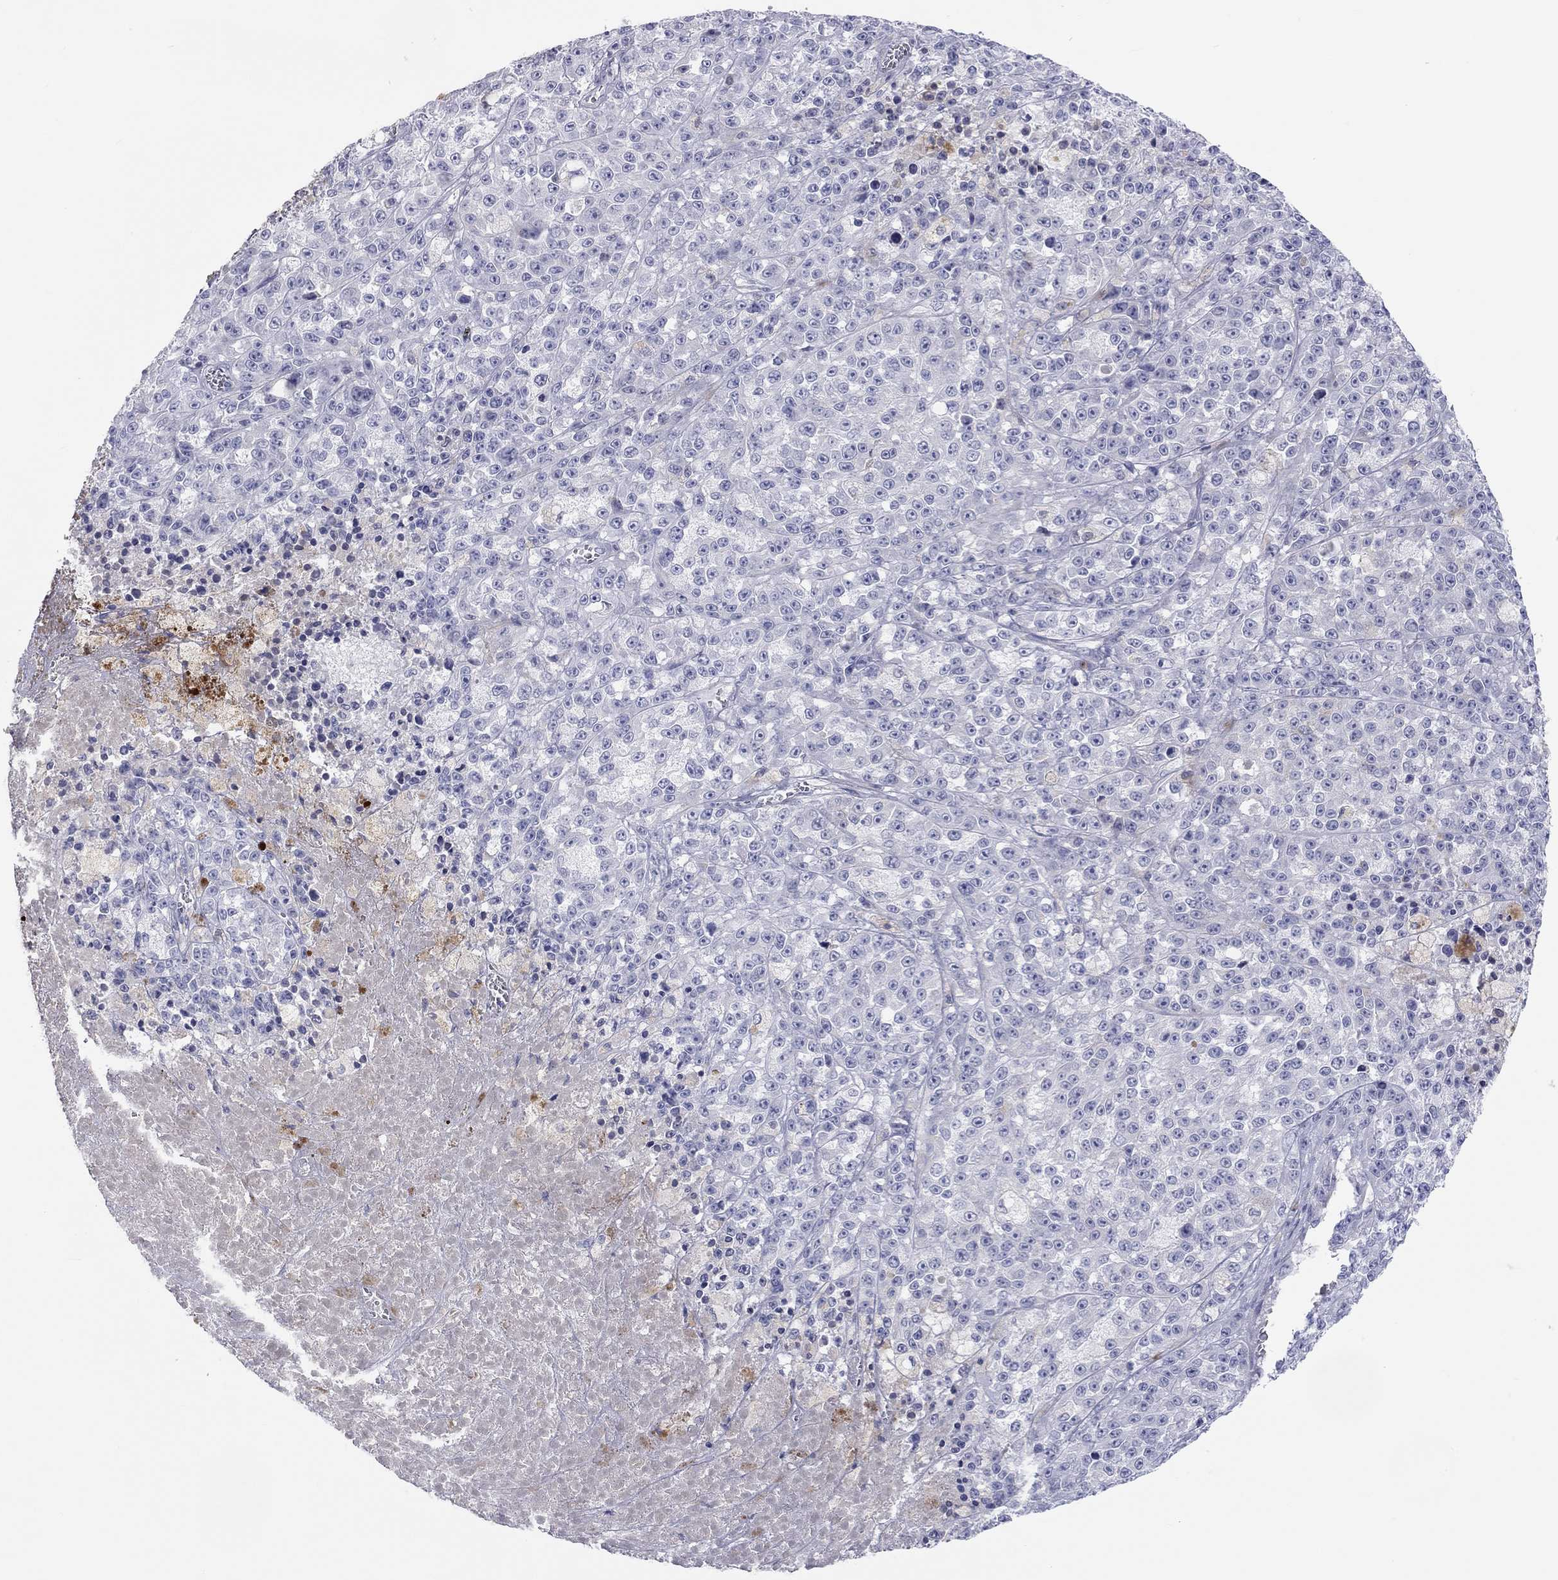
{"staining": {"intensity": "negative", "quantity": "none", "location": "none"}, "tissue": "melanoma", "cell_type": "Tumor cells", "image_type": "cancer", "snomed": [{"axis": "morphology", "description": "Malignant melanoma, NOS"}, {"axis": "topography", "description": "Skin"}], "caption": "Human melanoma stained for a protein using immunohistochemistry (IHC) shows no positivity in tumor cells.", "gene": "ST7L", "patient": {"sex": "female", "age": 58}}